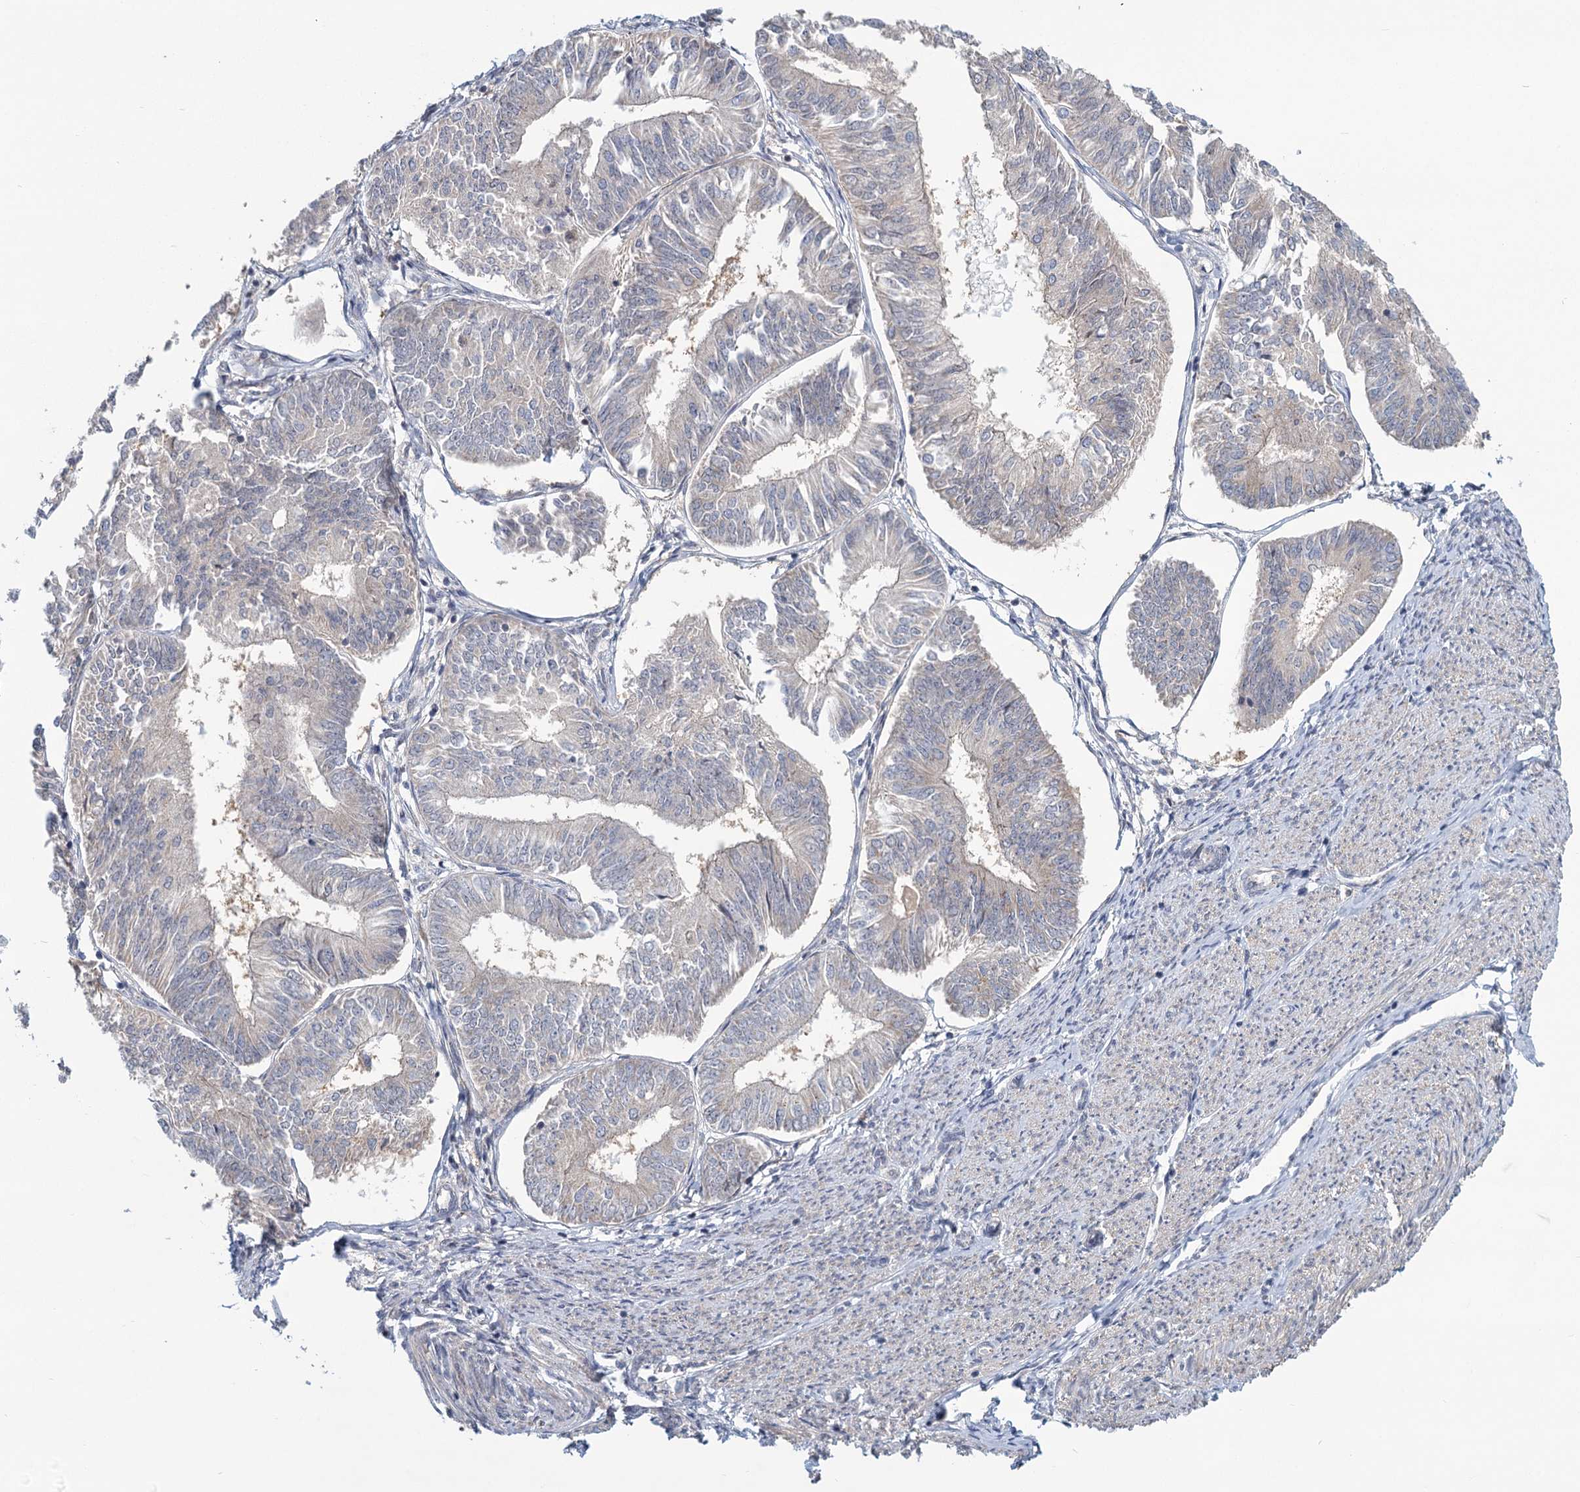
{"staining": {"intensity": "negative", "quantity": "none", "location": "none"}, "tissue": "endometrial cancer", "cell_type": "Tumor cells", "image_type": "cancer", "snomed": [{"axis": "morphology", "description": "Adenocarcinoma, NOS"}, {"axis": "topography", "description": "Endometrium"}], "caption": "Immunohistochemical staining of adenocarcinoma (endometrial) shows no significant expression in tumor cells.", "gene": "STAP1", "patient": {"sex": "female", "age": 58}}